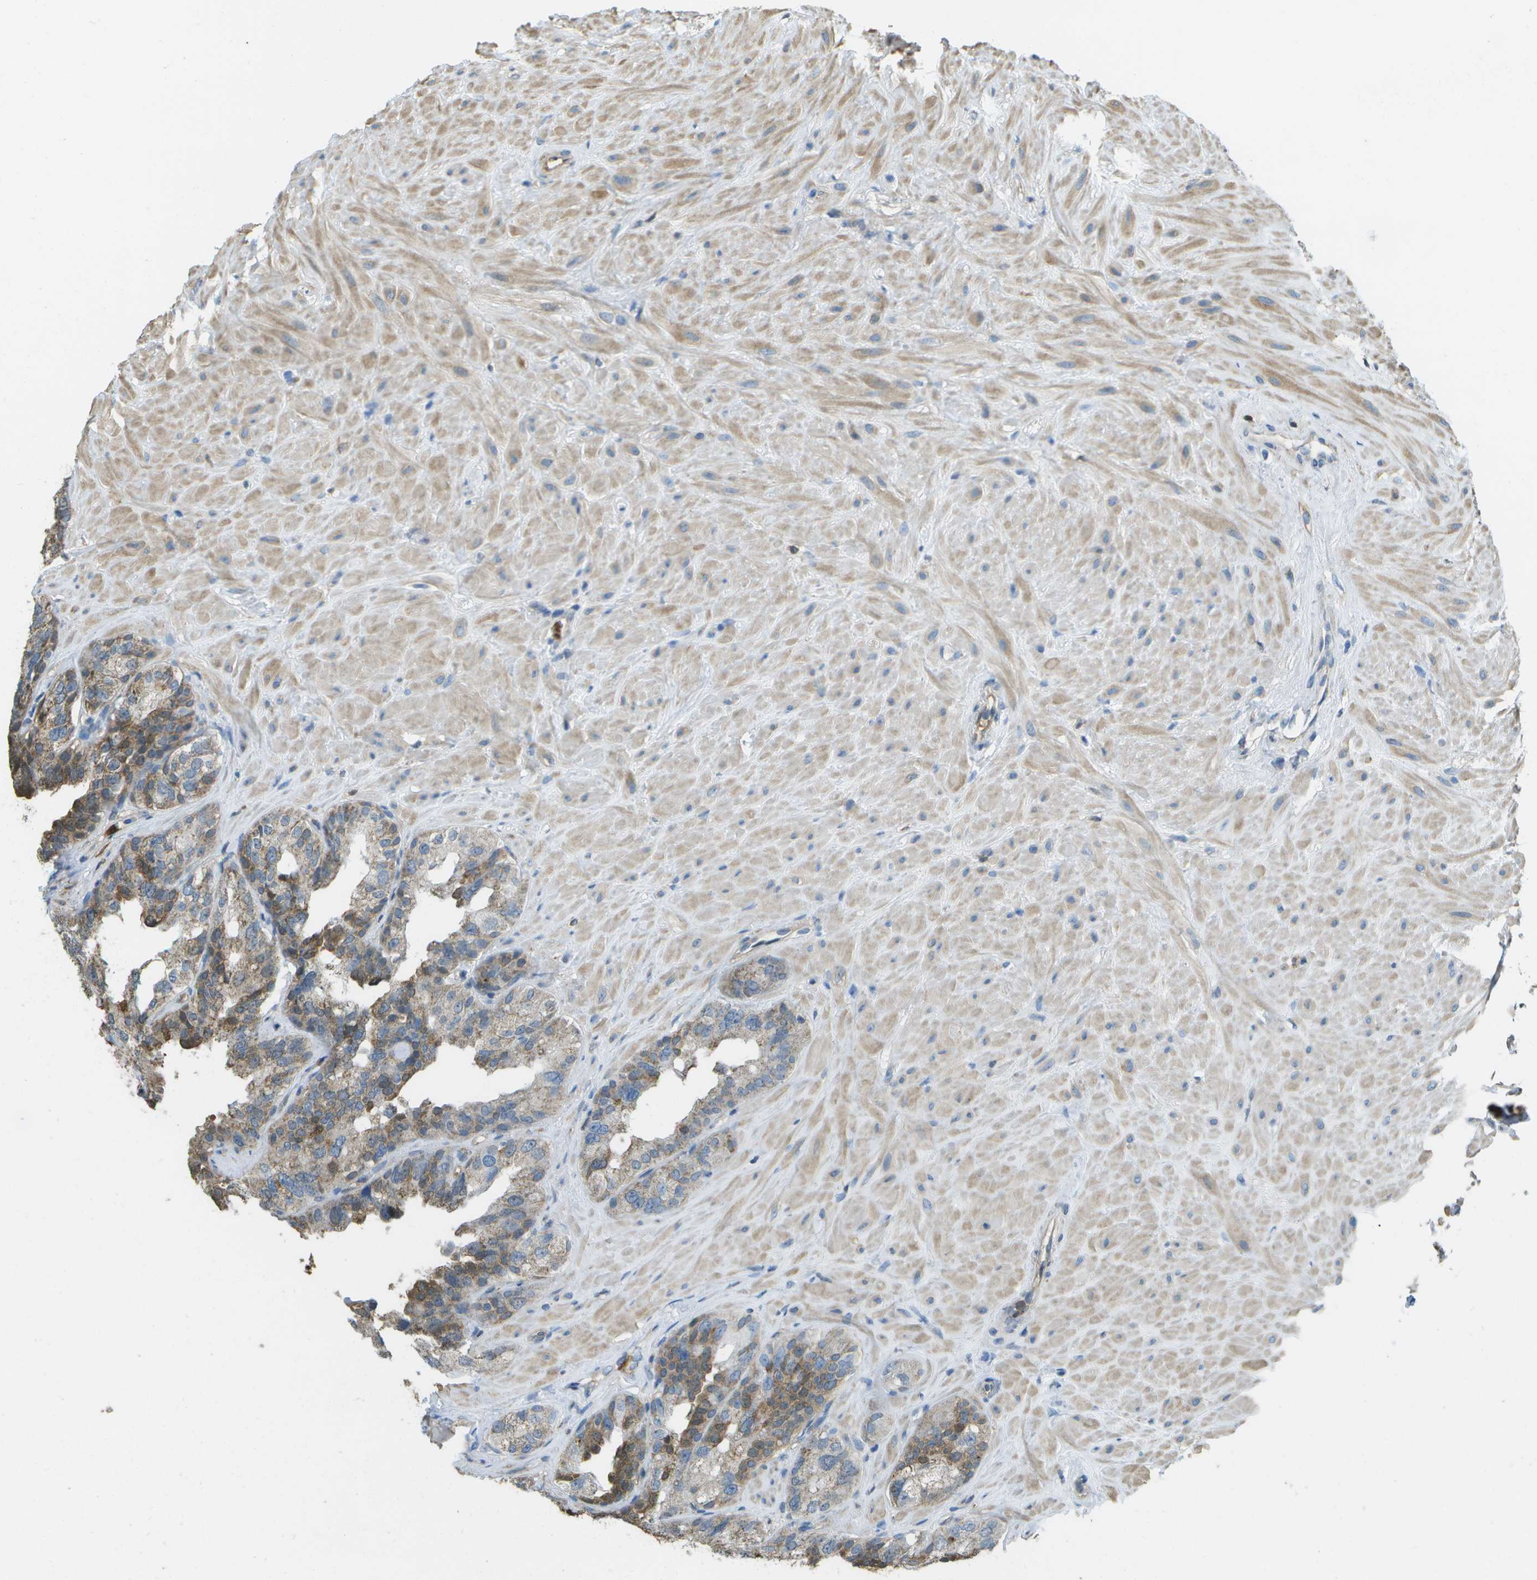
{"staining": {"intensity": "weak", "quantity": ">75%", "location": "cytoplasmic/membranous"}, "tissue": "seminal vesicle", "cell_type": "Glandular cells", "image_type": "normal", "snomed": [{"axis": "morphology", "description": "Normal tissue, NOS"}, {"axis": "topography", "description": "Seminal veicle"}], "caption": "Immunohistochemical staining of unremarkable seminal vesicle reveals >75% levels of weak cytoplasmic/membranous protein staining in approximately >75% of glandular cells. (DAB (3,3'-diaminobenzidine) IHC, brown staining for protein, blue staining for nuclei).", "gene": "CACHD1", "patient": {"sex": "male", "age": 68}}